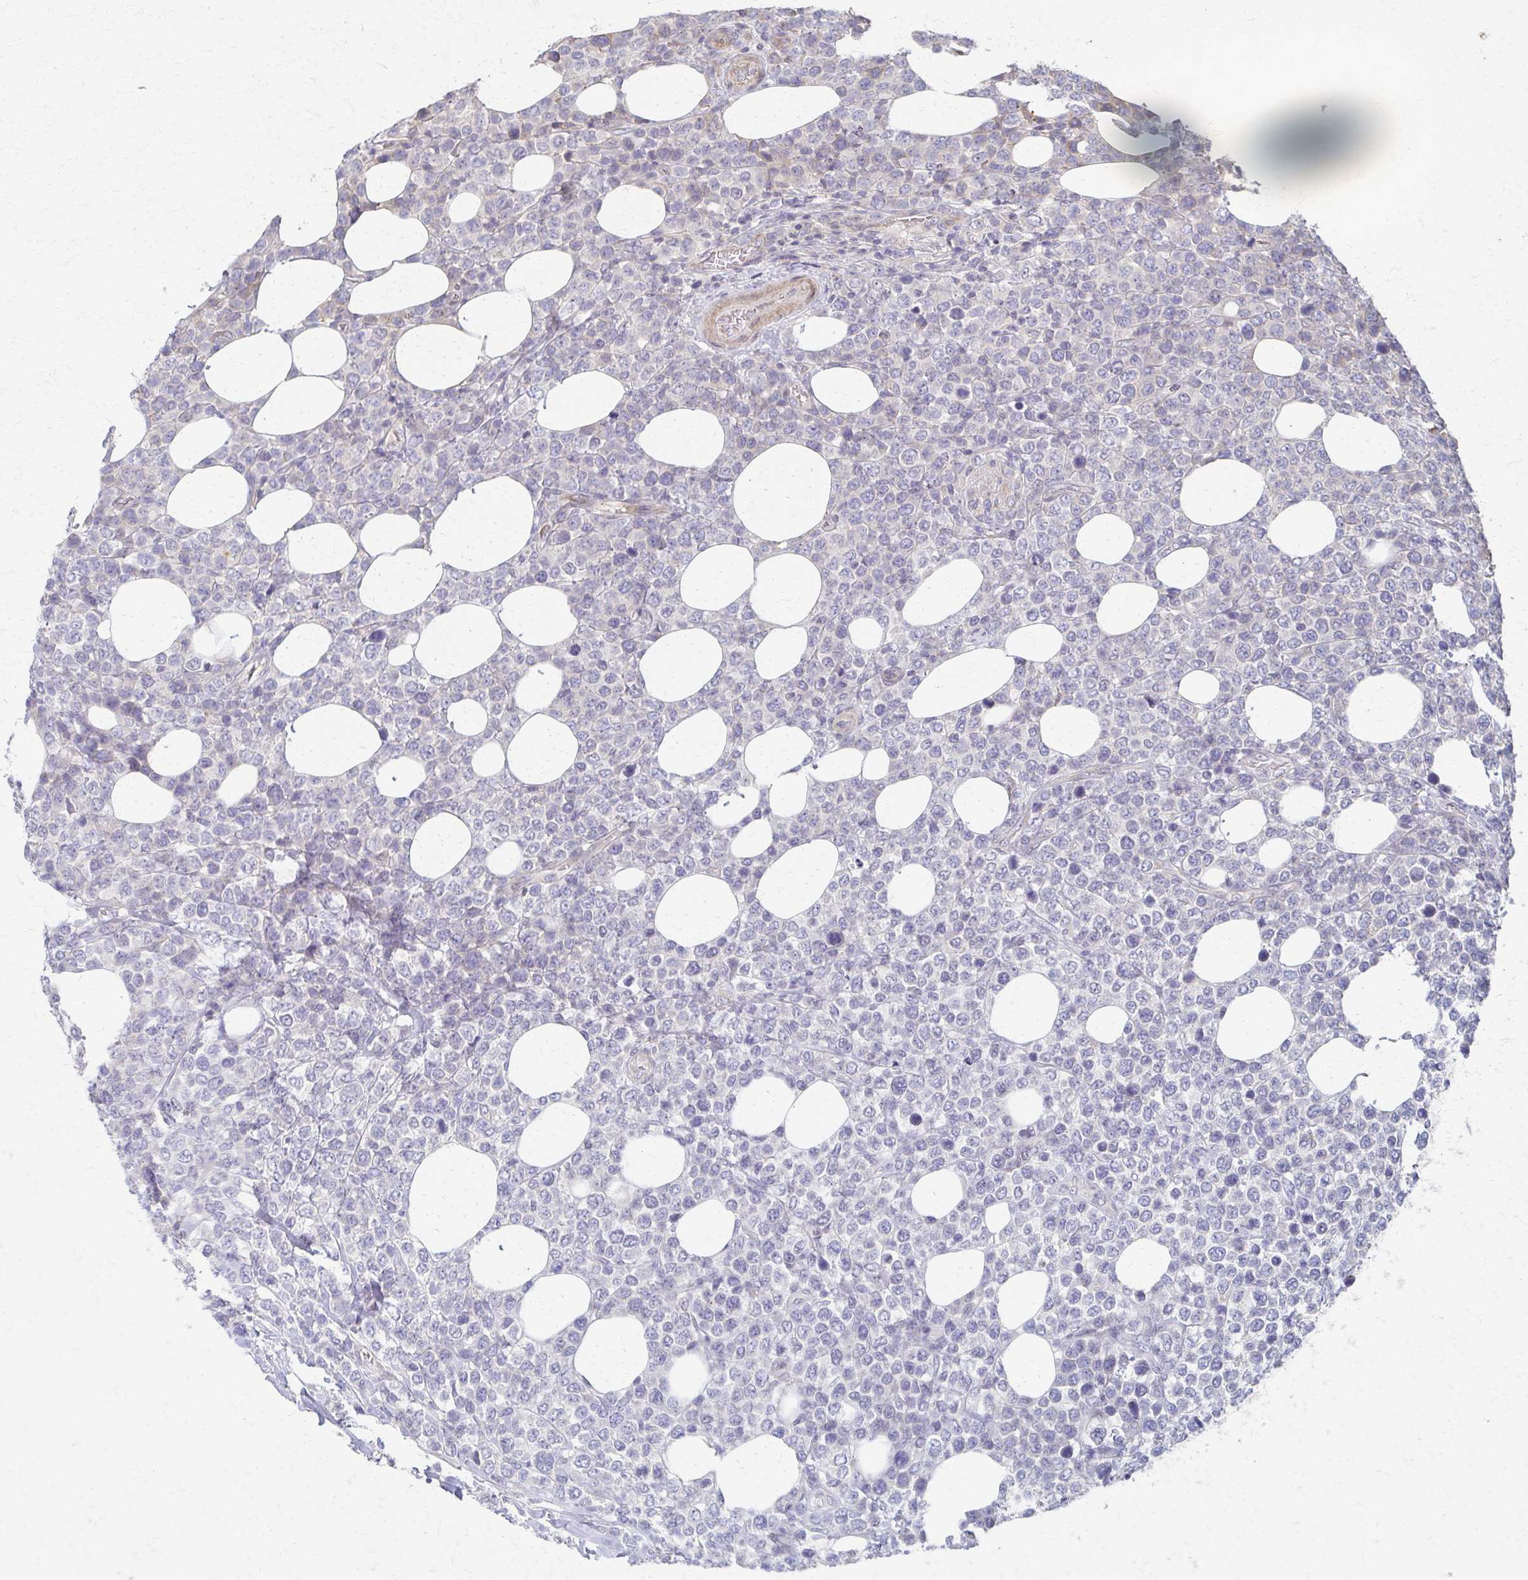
{"staining": {"intensity": "negative", "quantity": "none", "location": "none"}, "tissue": "lymphoma", "cell_type": "Tumor cells", "image_type": "cancer", "snomed": [{"axis": "morphology", "description": "Malignant lymphoma, non-Hodgkin's type, High grade"}, {"axis": "topography", "description": "Soft tissue"}], "caption": "Immunohistochemical staining of malignant lymphoma, non-Hodgkin's type (high-grade) shows no significant expression in tumor cells. (DAB (3,3'-diaminobenzidine) IHC visualized using brightfield microscopy, high magnification).", "gene": "EOLA2", "patient": {"sex": "female", "age": 56}}